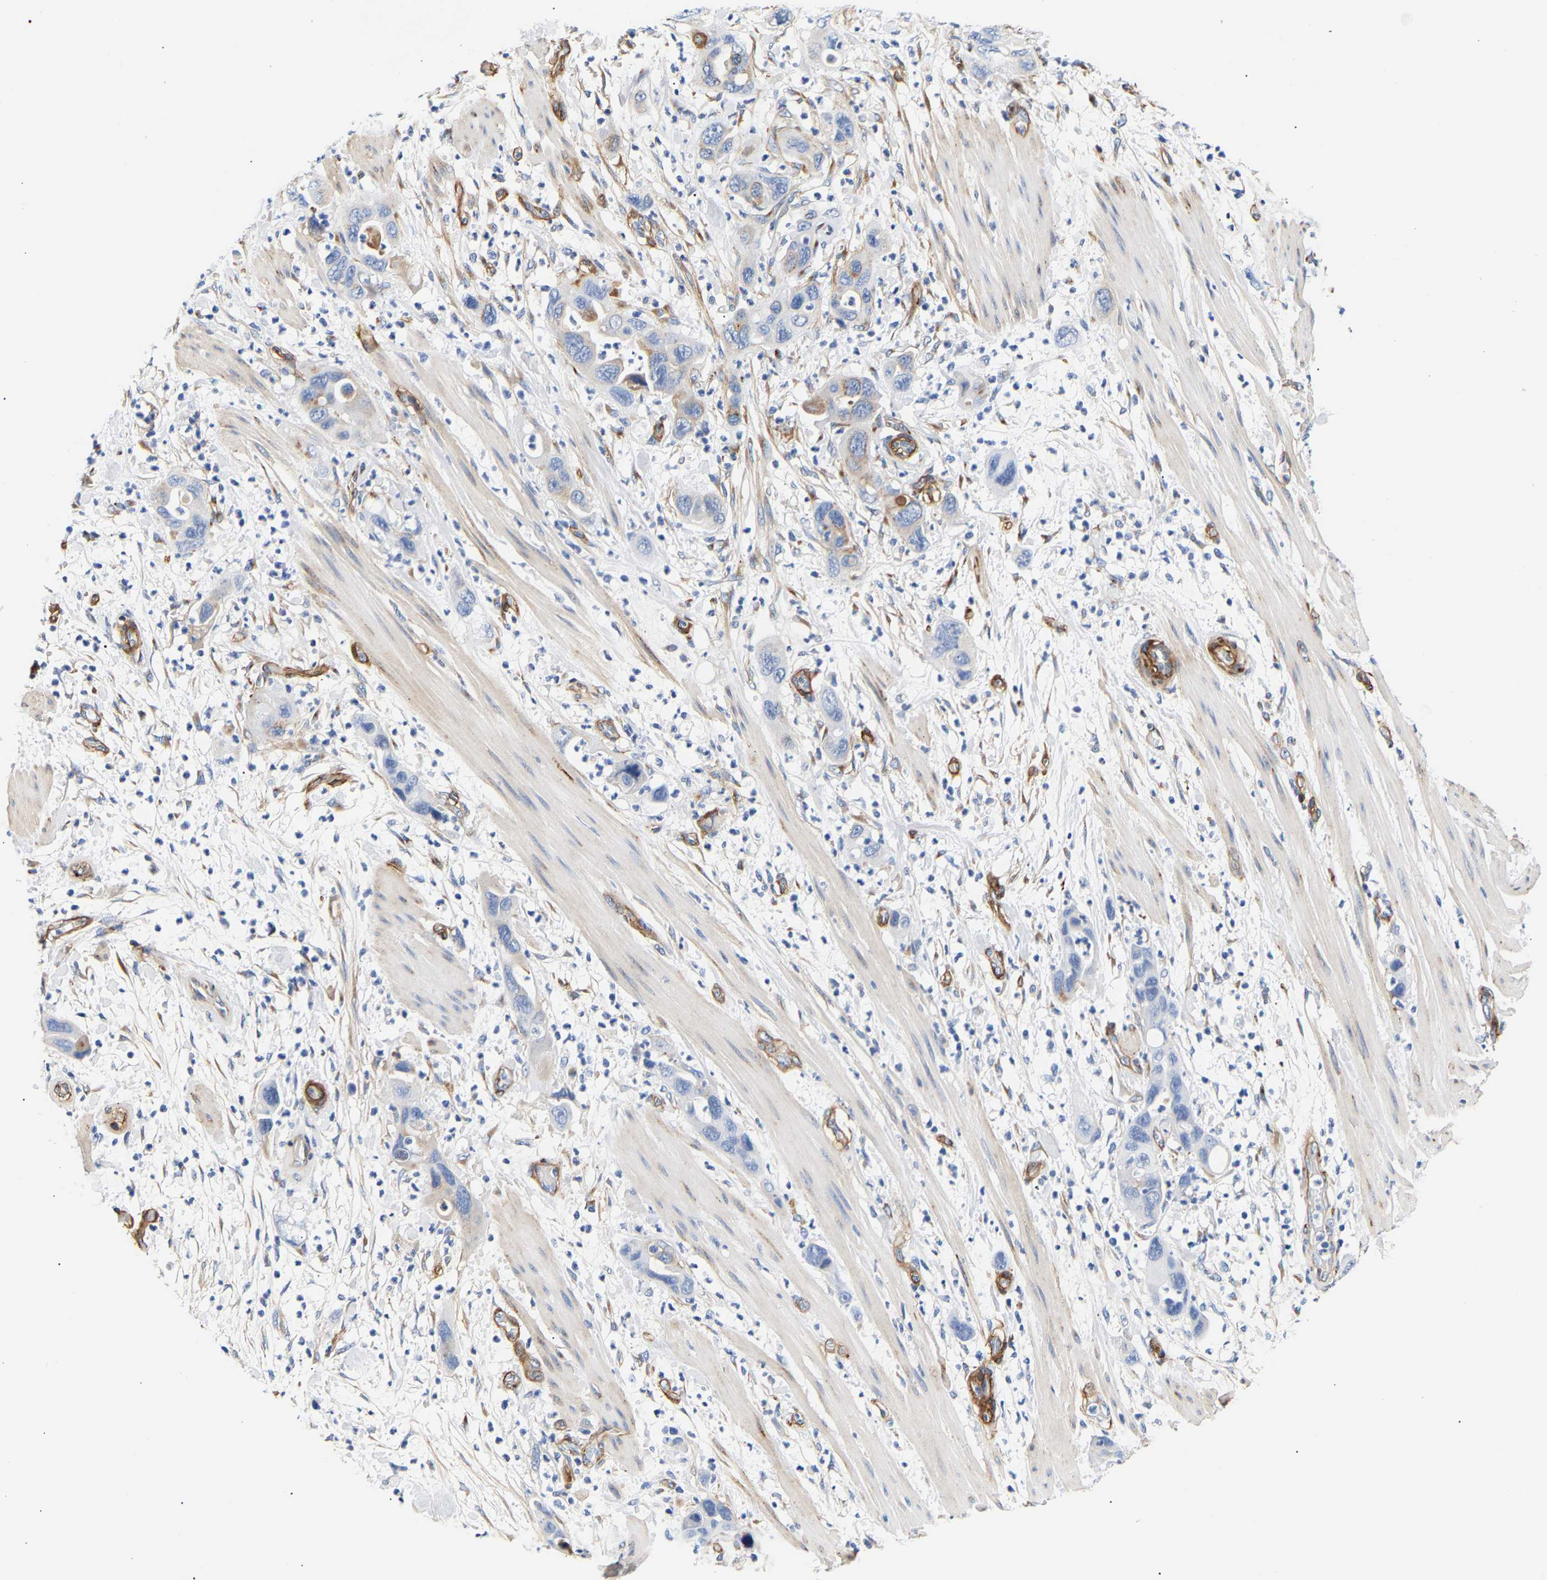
{"staining": {"intensity": "weak", "quantity": "<25%", "location": "cytoplasmic/membranous"}, "tissue": "pancreatic cancer", "cell_type": "Tumor cells", "image_type": "cancer", "snomed": [{"axis": "morphology", "description": "Adenocarcinoma, NOS"}, {"axis": "topography", "description": "Pancreas"}], "caption": "The histopathology image exhibits no staining of tumor cells in pancreatic adenocarcinoma.", "gene": "IGFBP7", "patient": {"sex": "female", "age": 71}}